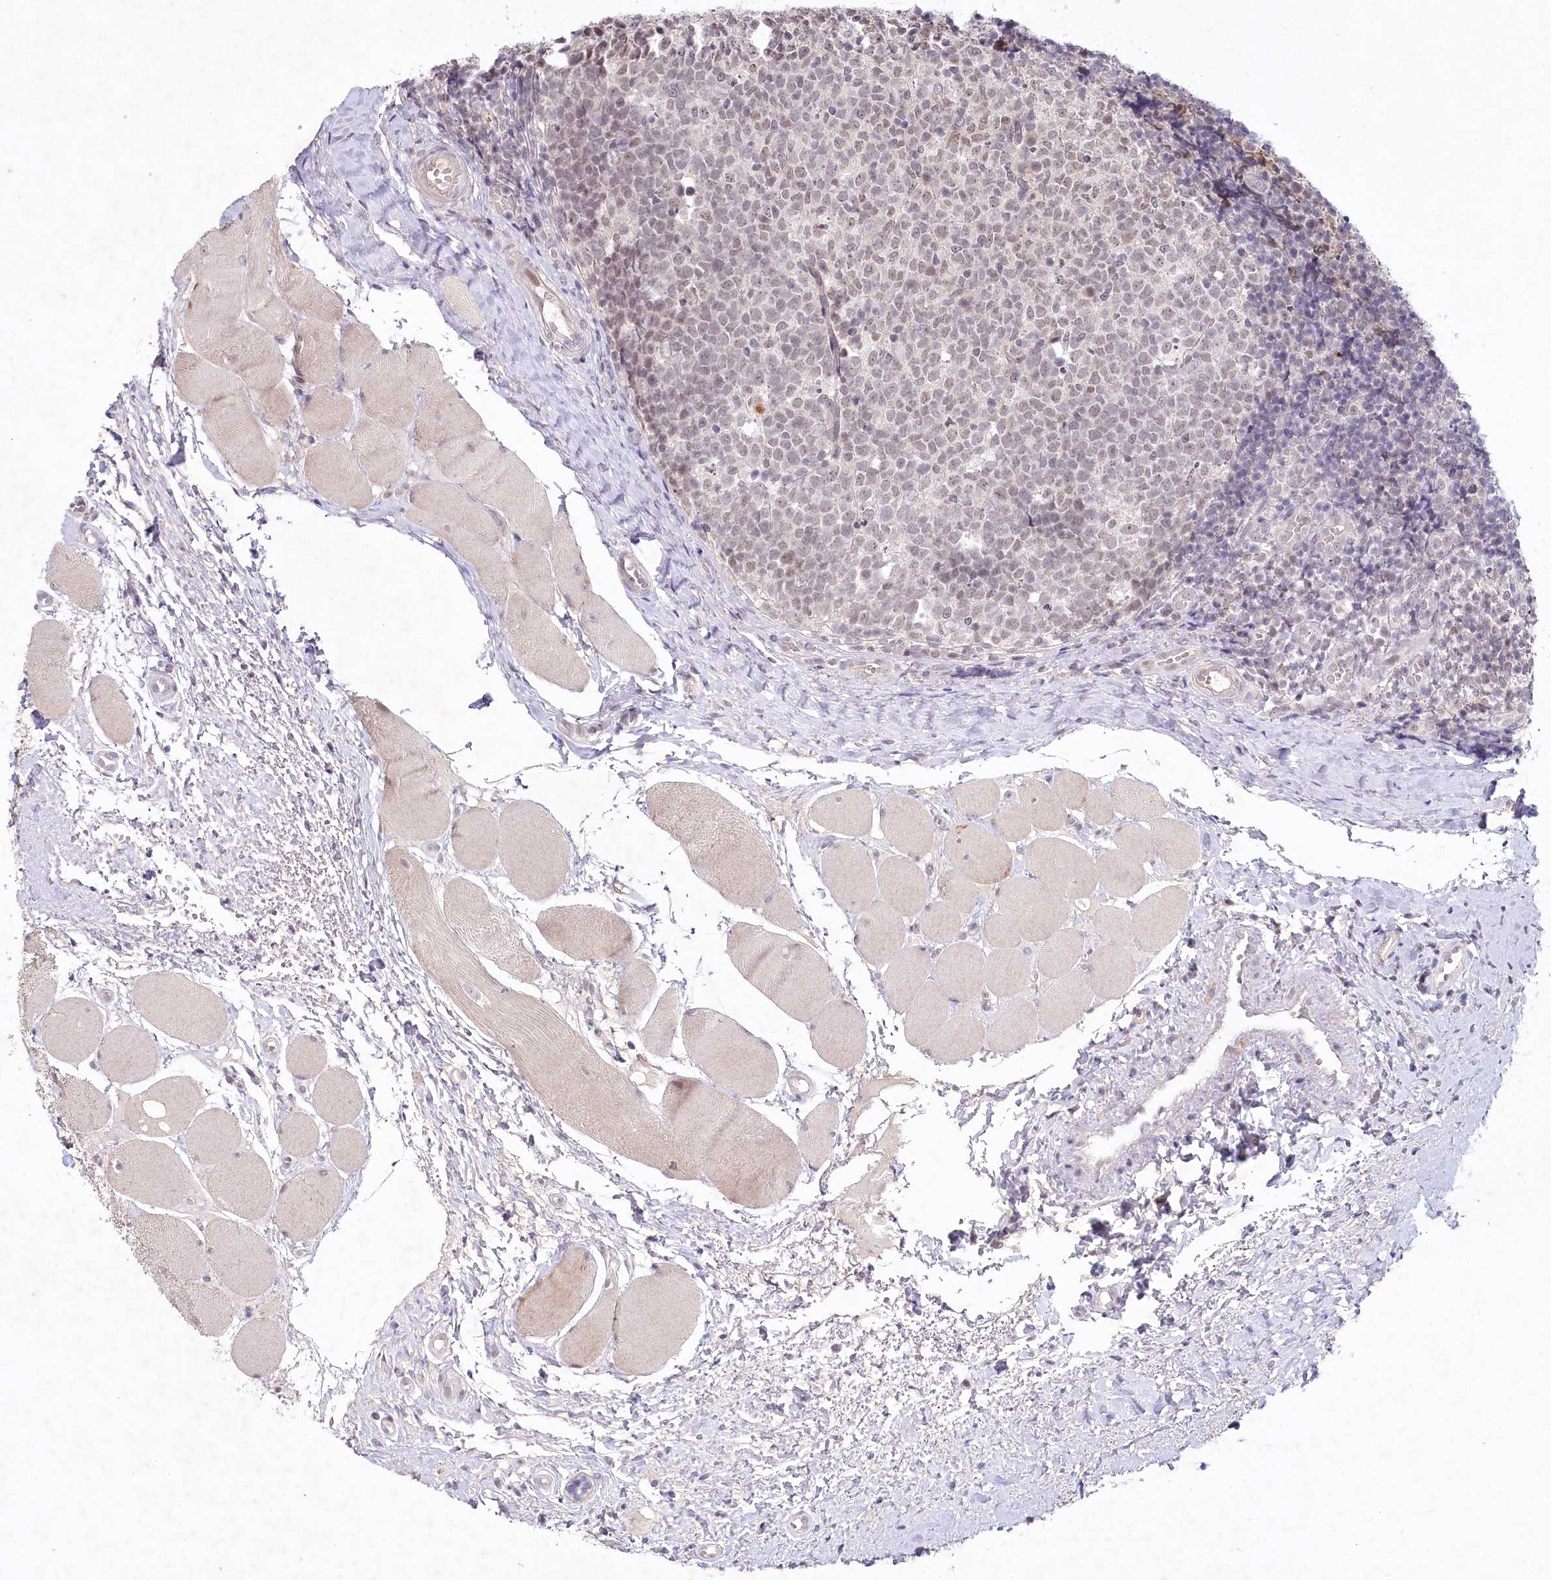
{"staining": {"intensity": "weak", "quantity": "25%-75%", "location": "nuclear"}, "tissue": "tonsil", "cell_type": "Germinal center cells", "image_type": "normal", "snomed": [{"axis": "morphology", "description": "Normal tissue, NOS"}, {"axis": "topography", "description": "Tonsil"}], "caption": "Tonsil was stained to show a protein in brown. There is low levels of weak nuclear expression in about 25%-75% of germinal center cells. The staining is performed using DAB brown chromogen to label protein expression. The nuclei are counter-stained blue using hematoxylin.", "gene": "AMTN", "patient": {"sex": "female", "age": 19}}